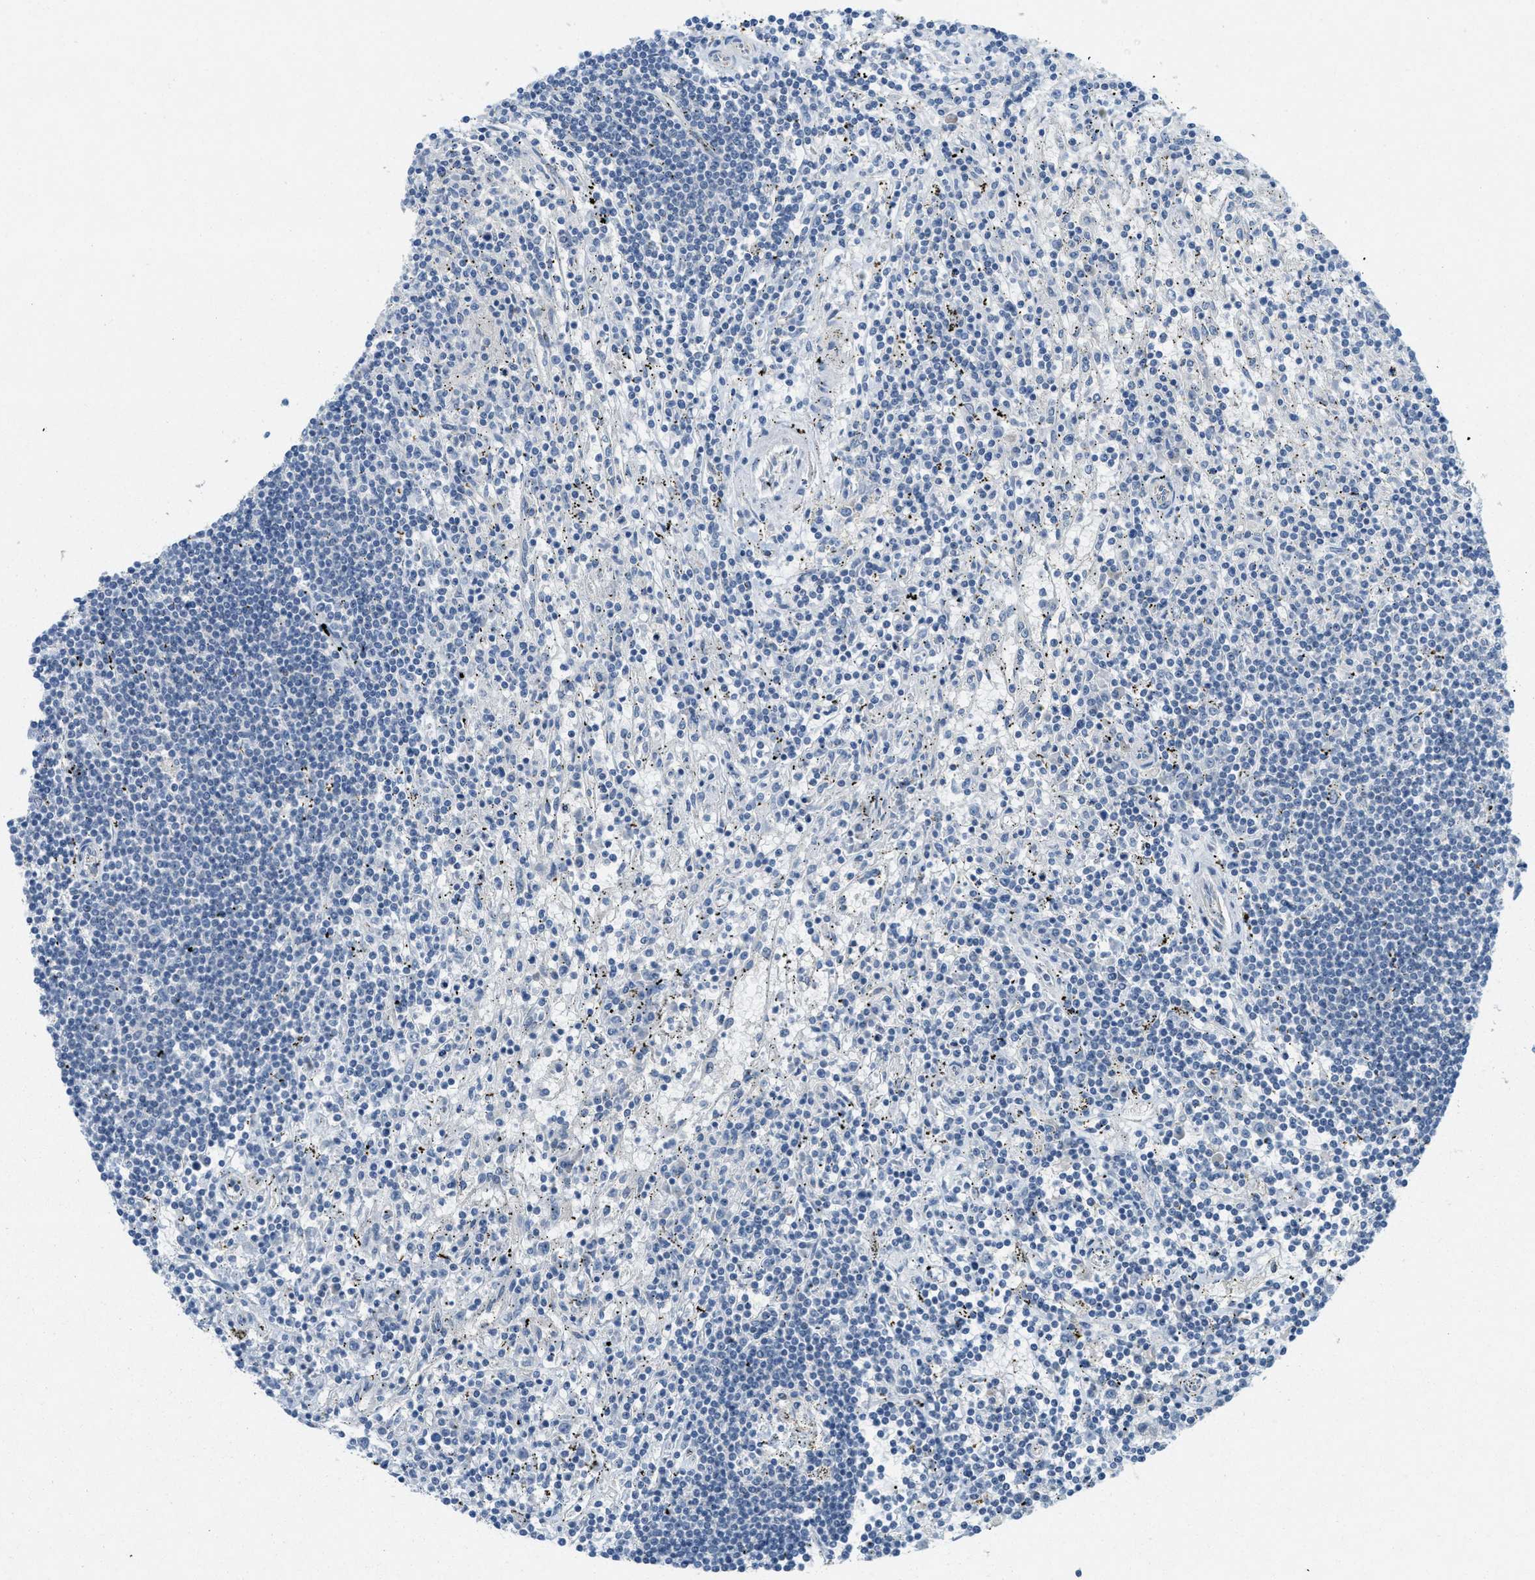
{"staining": {"intensity": "negative", "quantity": "none", "location": "none"}, "tissue": "lymphoma", "cell_type": "Tumor cells", "image_type": "cancer", "snomed": [{"axis": "morphology", "description": "Malignant lymphoma, non-Hodgkin's type, Low grade"}, {"axis": "topography", "description": "Spleen"}], "caption": "Malignant lymphoma, non-Hodgkin's type (low-grade) was stained to show a protein in brown. There is no significant positivity in tumor cells.", "gene": "ZFYVE9", "patient": {"sex": "male", "age": 76}}